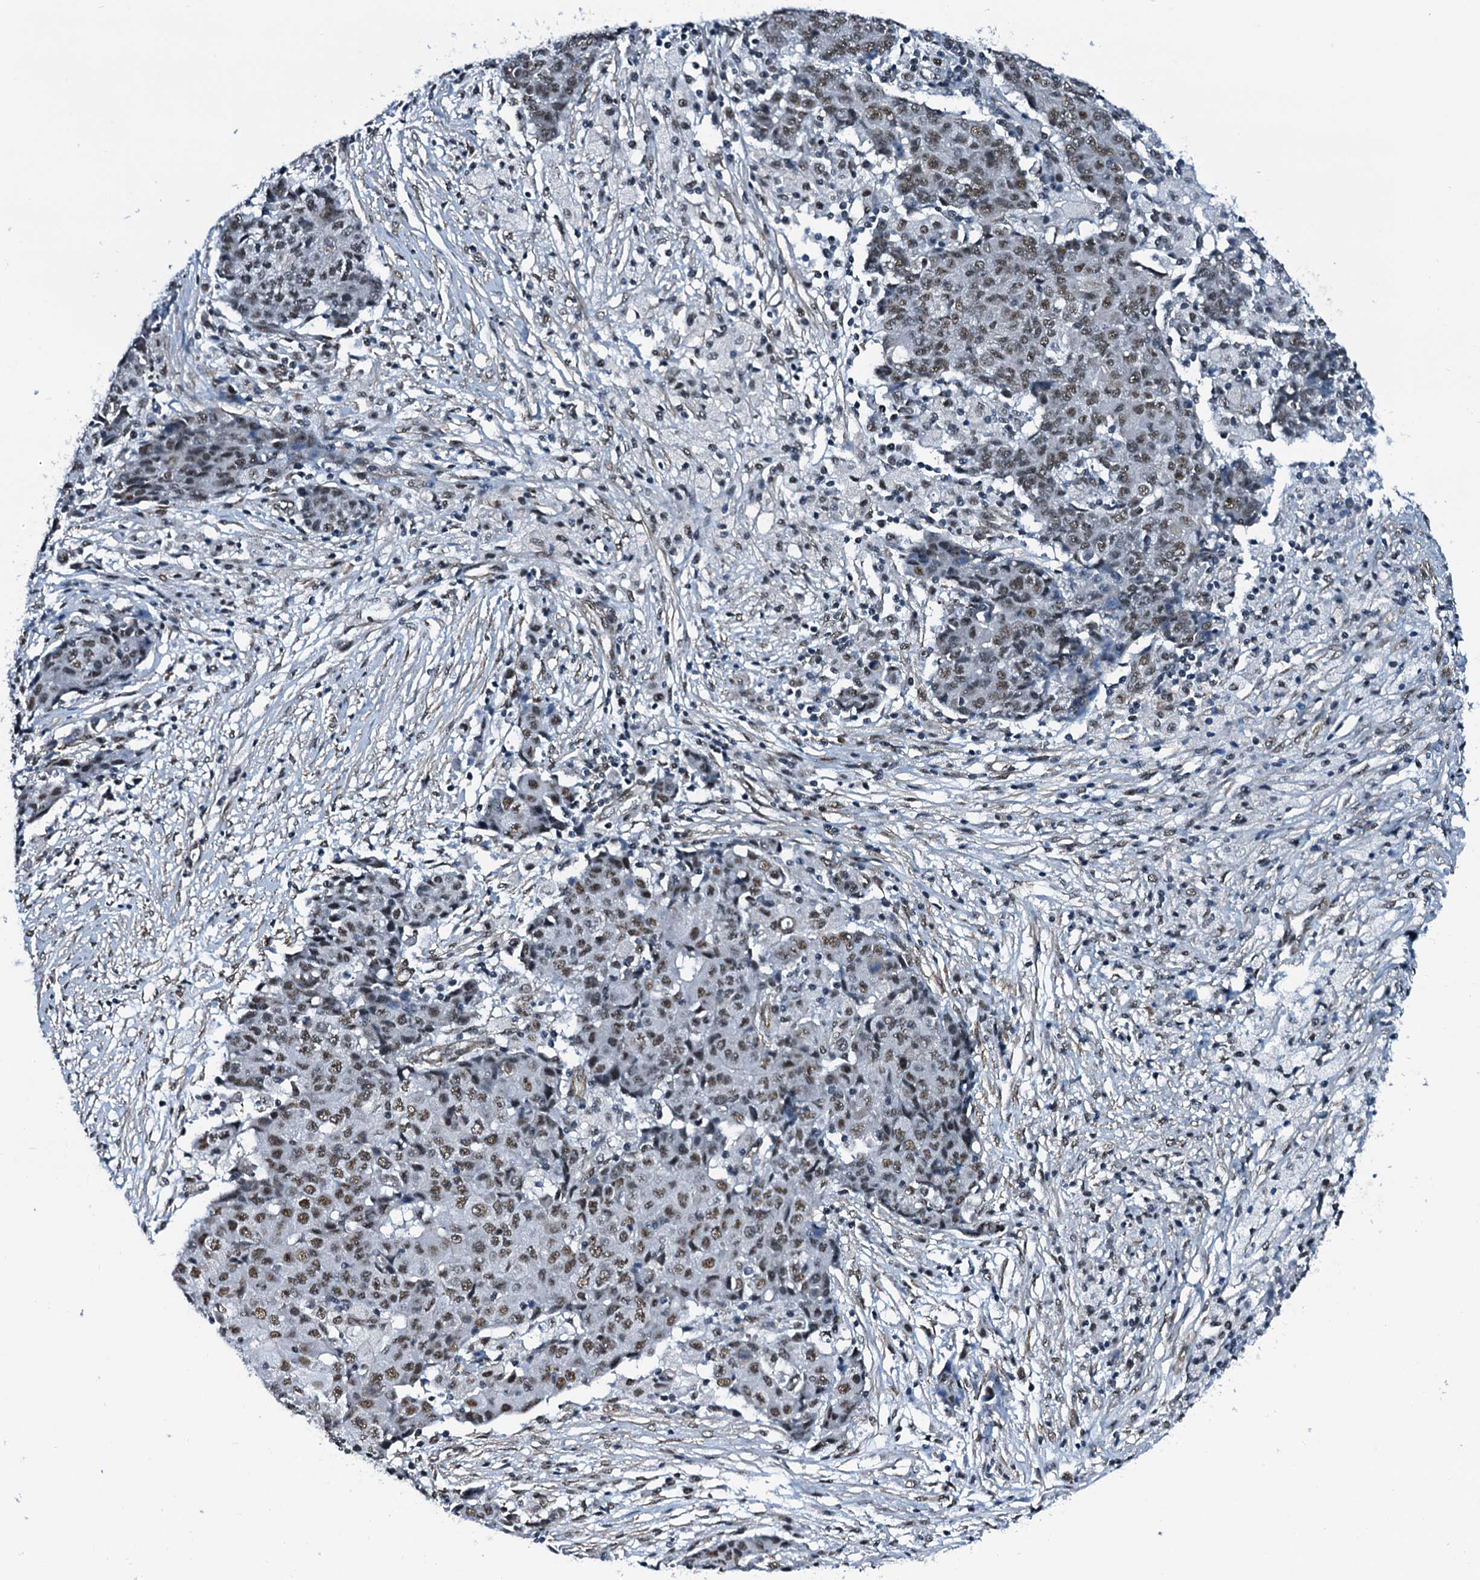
{"staining": {"intensity": "moderate", "quantity": ">75%", "location": "nuclear"}, "tissue": "ovarian cancer", "cell_type": "Tumor cells", "image_type": "cancer", "snomed": [{"axis": "morphology", "description": "Carcinoma, endometroid"}, {"axis": "topography", "description": "Ovary"}], "caption": "Ovarian cancer stained with a protein marker displays moderate staining in tumor cells.", "gene": "CWC15", "patient": {"sex": "female", "age": 42}}